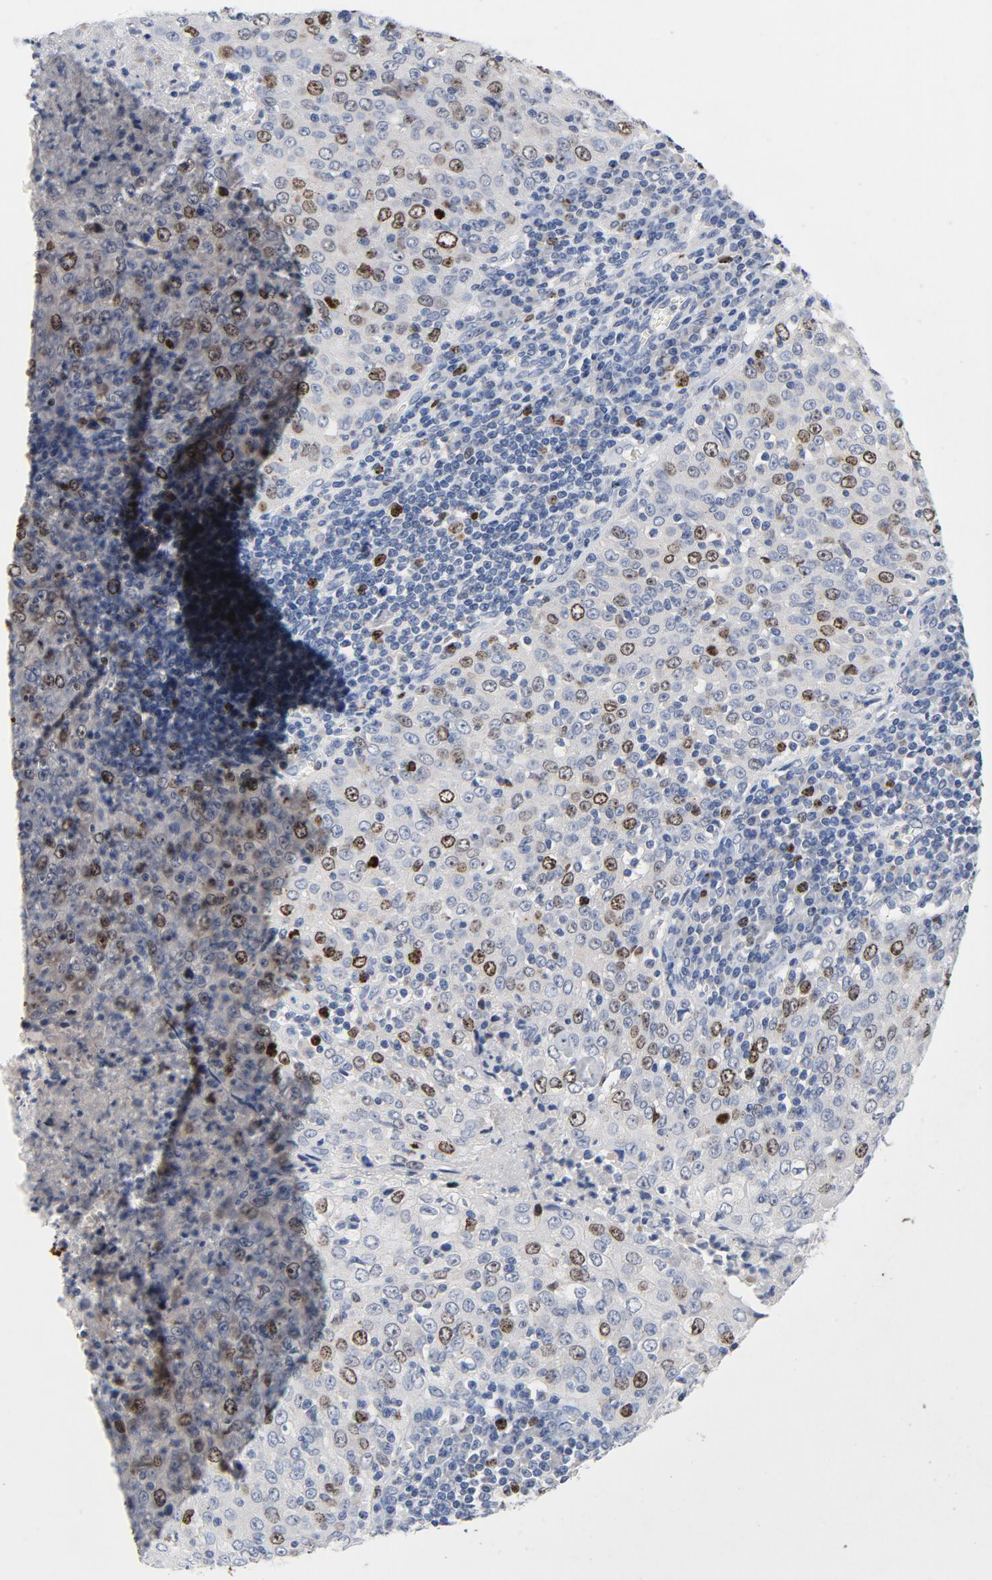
{"staining": {"intensity": "moderate", "quantity": "<25%", "location": "nuclear"}, "tissue": "cervical cancer", "cell_type": "Tumor cells", "image_type": "cancer", "snomed": [{"axis": "morphology", "description": "Squamous cell carcinoma, NOS"}, {"axis": "topography", "description": "Cervix"}], "caption": "Tumor cells show low levels of moderate nuclear positivity in approximately <25% of cells in cervical cancer (squamous cell carcinoma). The protein is stained brown, and the nuclei are stained in blue (DAB IHC with brightfield microscopy, high magnification).", "gene": "BIRC5", "patient": {"sex": "female", "age": 27}}